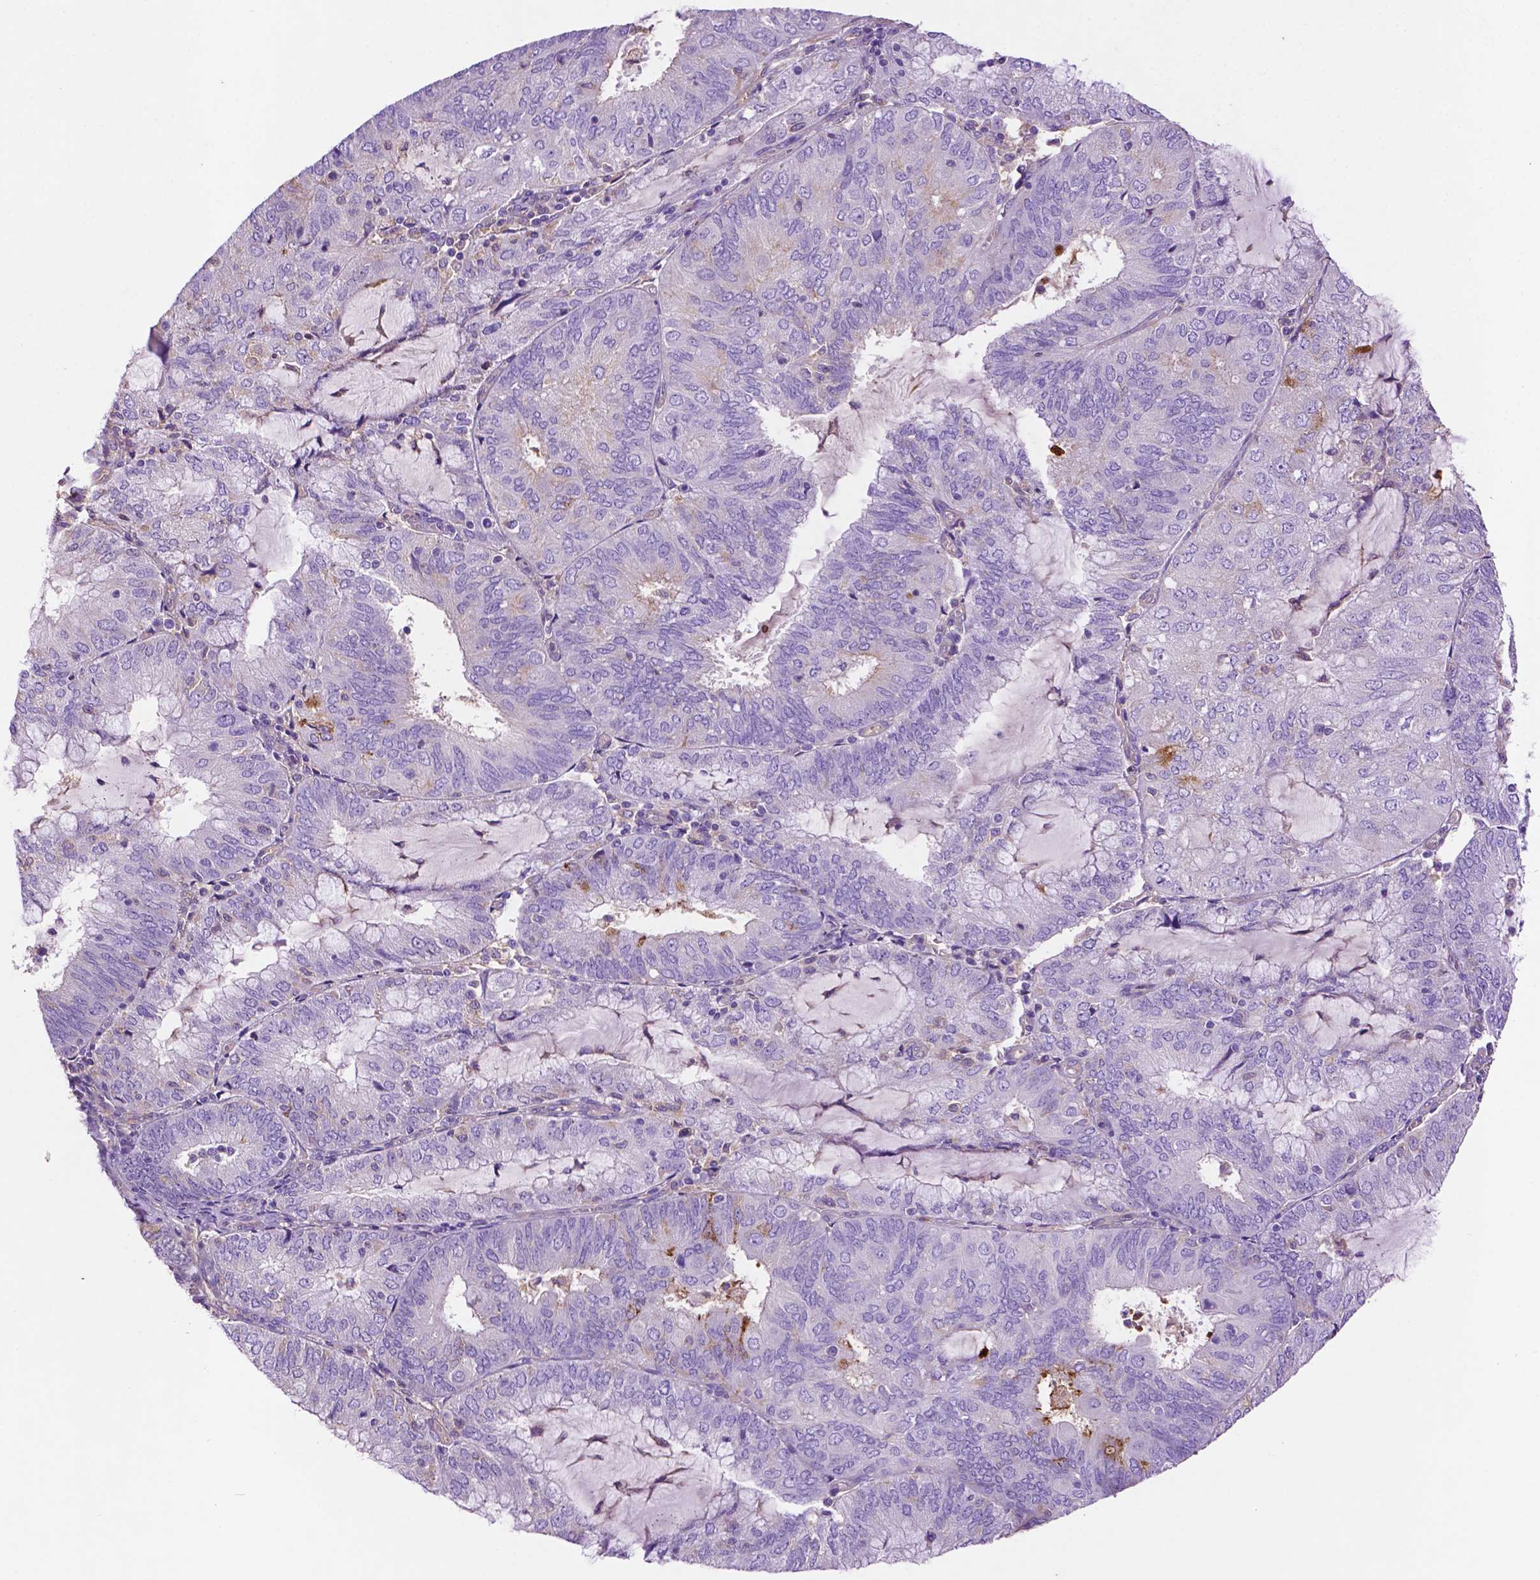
{"staining": {"intensity": "negative", "quantity": "none", "location": "none"}, "tissue": "endometrial cancer", "cell_type": "Tumor cells", "image_type": "cancer", "snomed": [{"axis": "morphology", "description": "Adenocarcinoma, NOS"}, {"axis": "topography", "description": "Endometrium"}], "caption": "DAB (3,3'-diaminobenzidine) immunohistochemical staining of endometrial adenocarcinoma reveals no significant staining in tumor cells.", "gene": "GDPD5", "patient": {"sex": "female", "age": 81}}